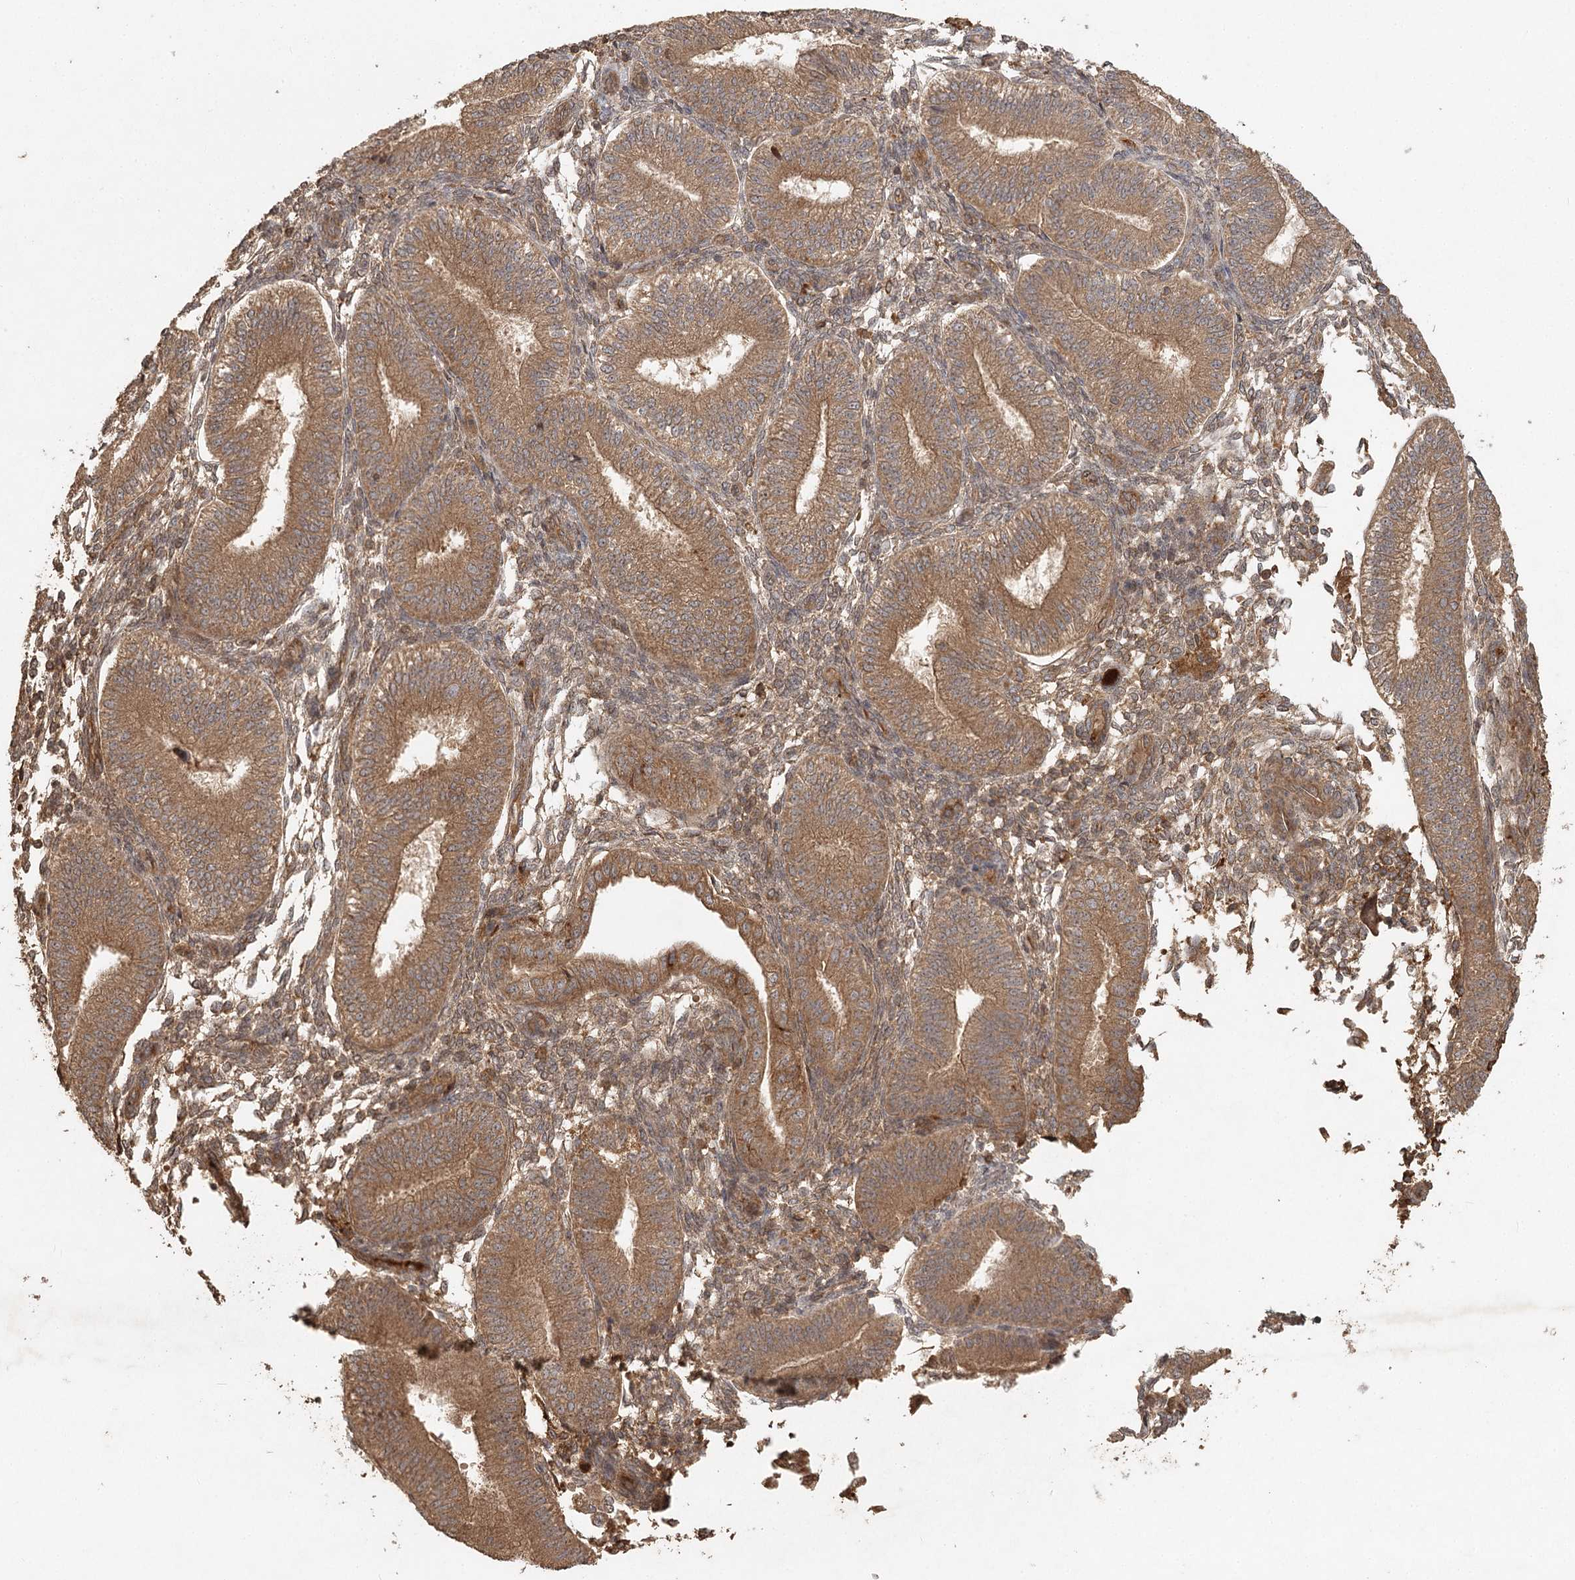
{"staining": {"intensity": "moderate", "quantity": "25%-75%", "location": "cytoplasmic/membranous"}, "tissue": "endometrium", "cell_type": "Cells in endometrial stroma", "image_type": "normal", "snomed": [{"axis": "morphology", "description": "Normal tissue, NOS"}, {"axis": "topography", "description": "Endometrium"}], "caption": "Immunohistochemical staining of normal endometrium reveals 25%-75% levels of moderate cytoplasmic/membranous protein staining in about 25%-75% of cells in endometrial stroma.", "gene": "ARL13A", "patient": {"sex": "female", "age": 39}}